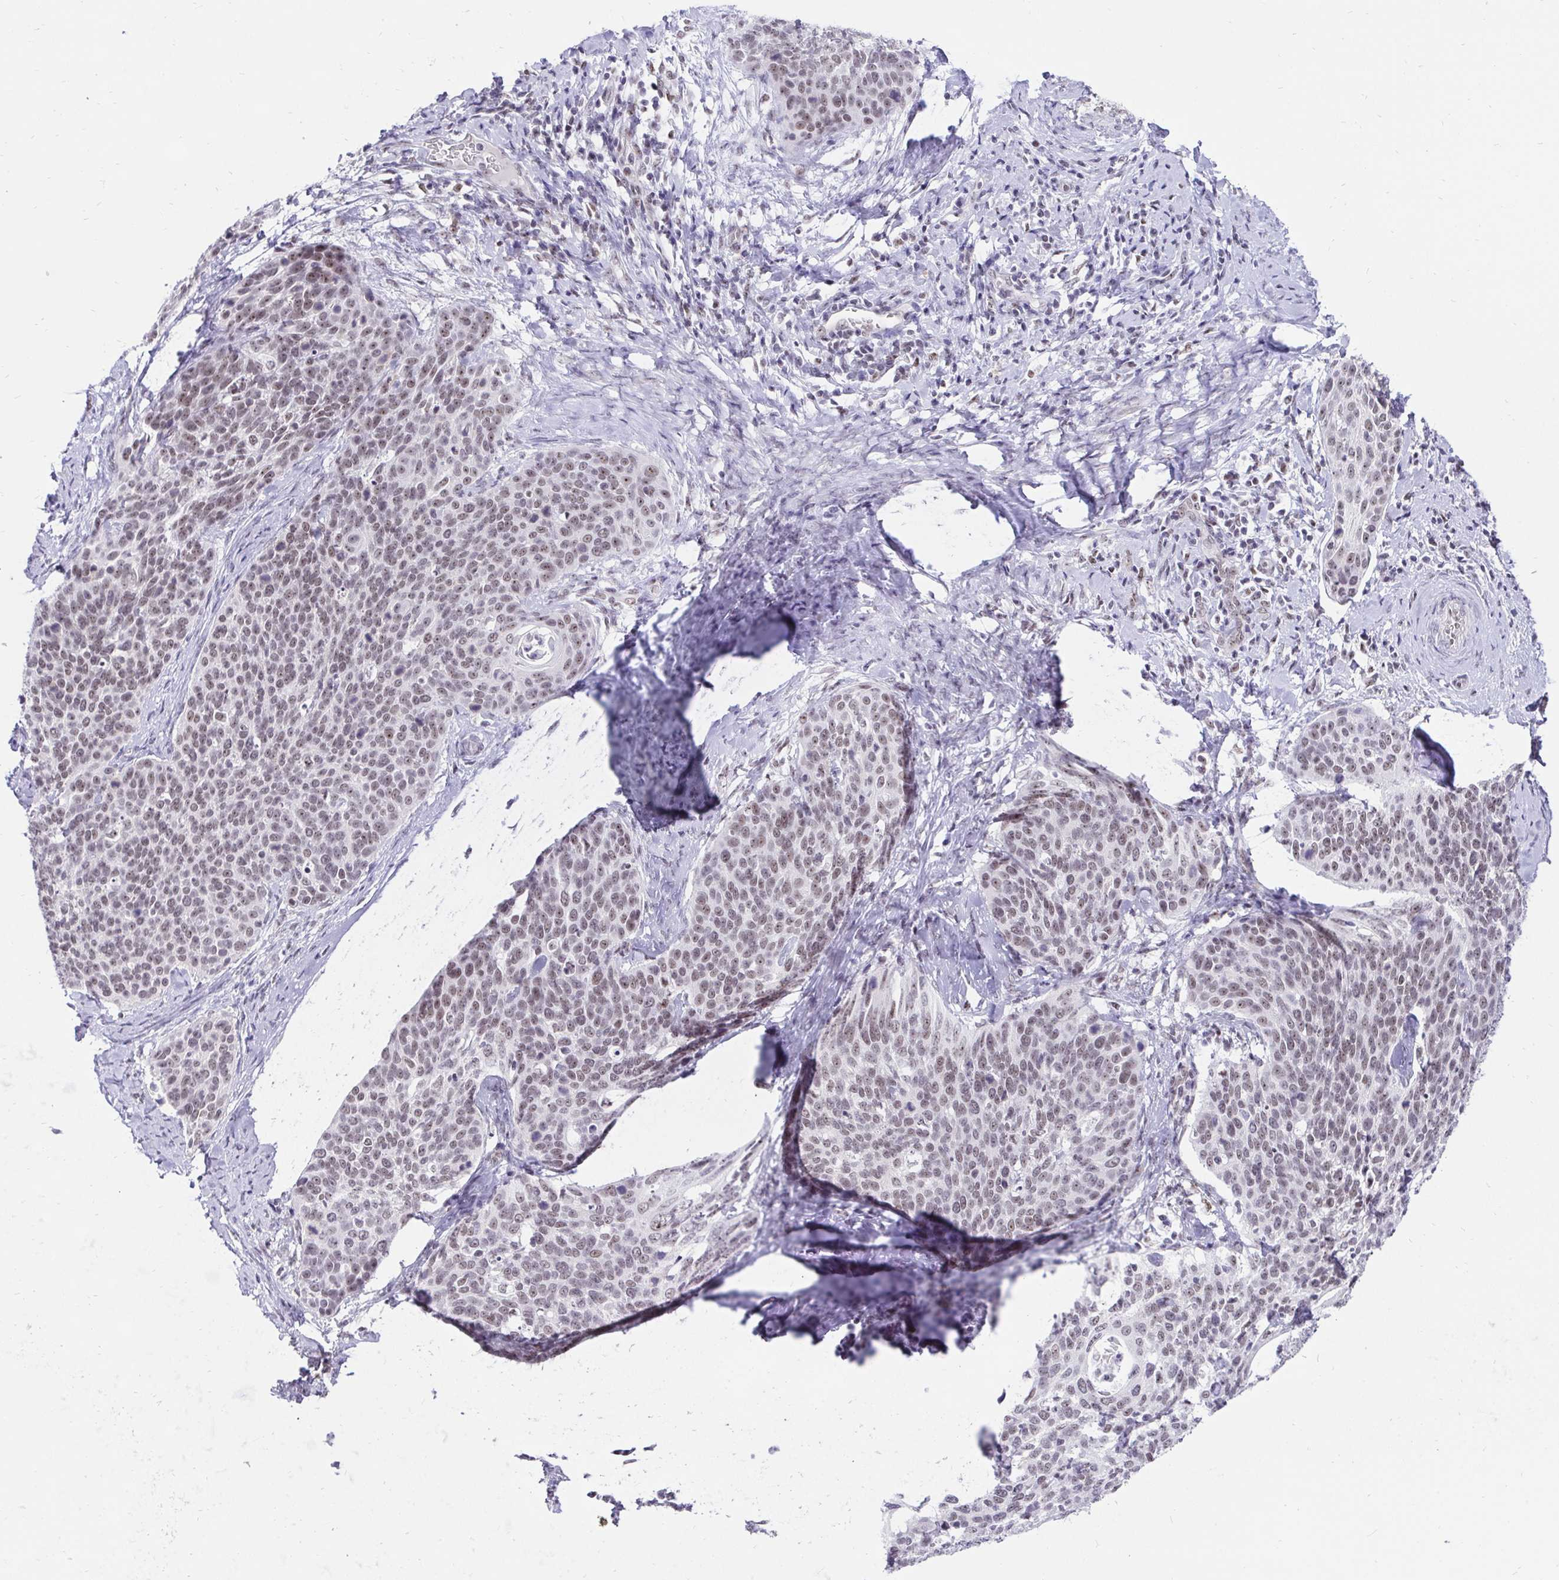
{"staining": {"intensity": "weak", "quantity": "25%-75%", "location": "nuclear"}, "tissue": "cervical cancer", "cell_type": "Tumor cells", "image_type": "cancer", "snomed": [{"axis": "morphology", "description": "Squamous cell carcinoma, NOS"}, {"axis": "topography", "description": "Cervix"}], "caption": "An image showing weak nuclear positivity in about 25%-75% of tumor cells in squamous cell carcinoma (cervical), as visualized by brown immunohistochemical staining.", "gene": "ZNF860", "patient": {"sex": "female", "age": 69}}